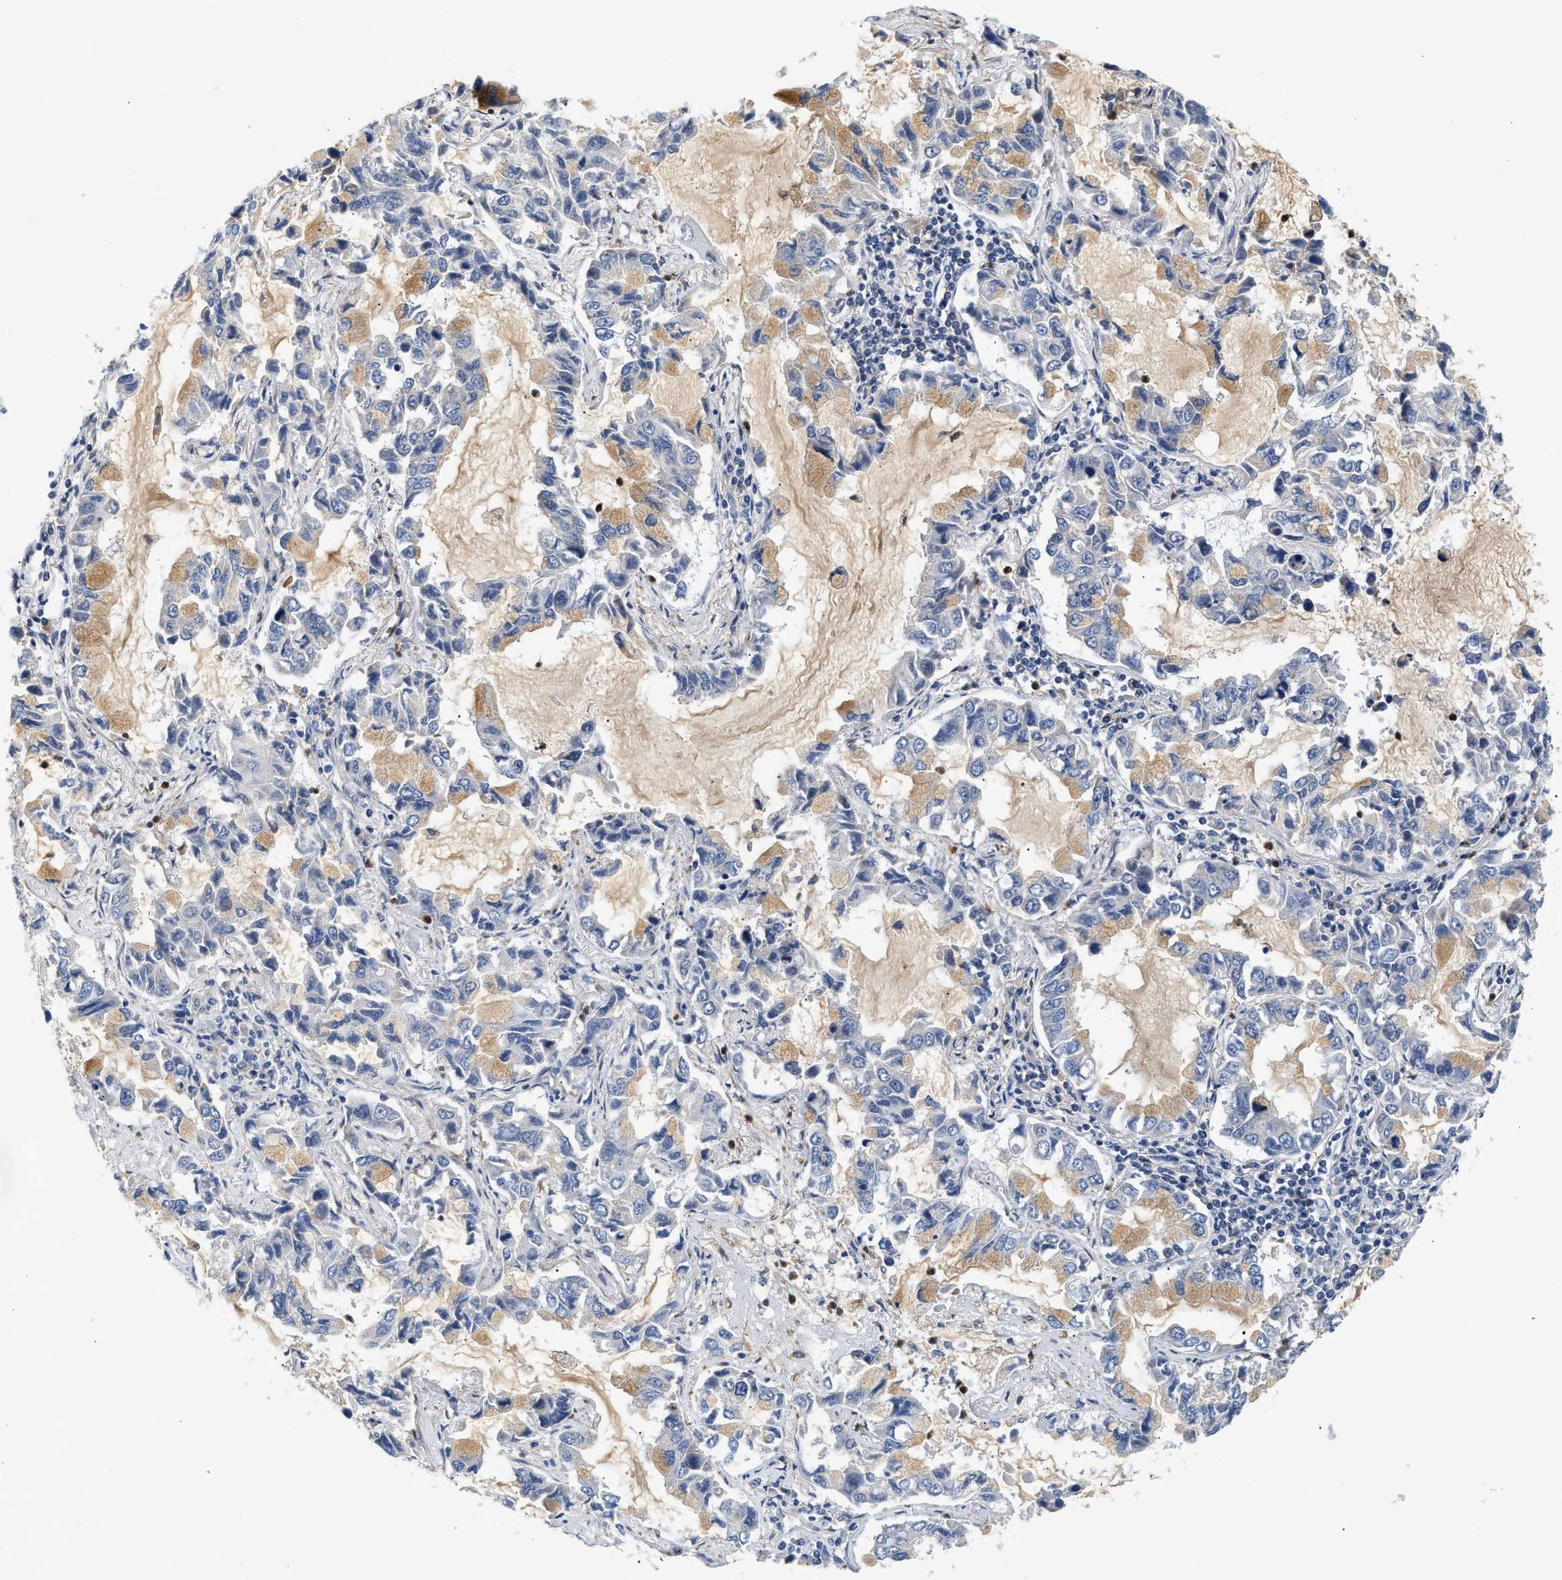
{"staining": {"intensity": "moderate", "quantity": "<25%", "location": "cytoplasmic/membranous"}, "tissue": "lung cancer", "cell_type": "Tumor cells", "image_type": "cancer", "snomed": [{"axis": "morphology", "description": "Adenocarcinoma, NOS"}, {"axis": "topography", "description": "Lung"}], "caption": "The immunohistochemical stain labels moderate cytoplasmic/membranous positivity in tumor cells of adenocarcinoma (lung) tissue.", "gene": "RAB31", "patient": {"sex": "male", "age": 64}}